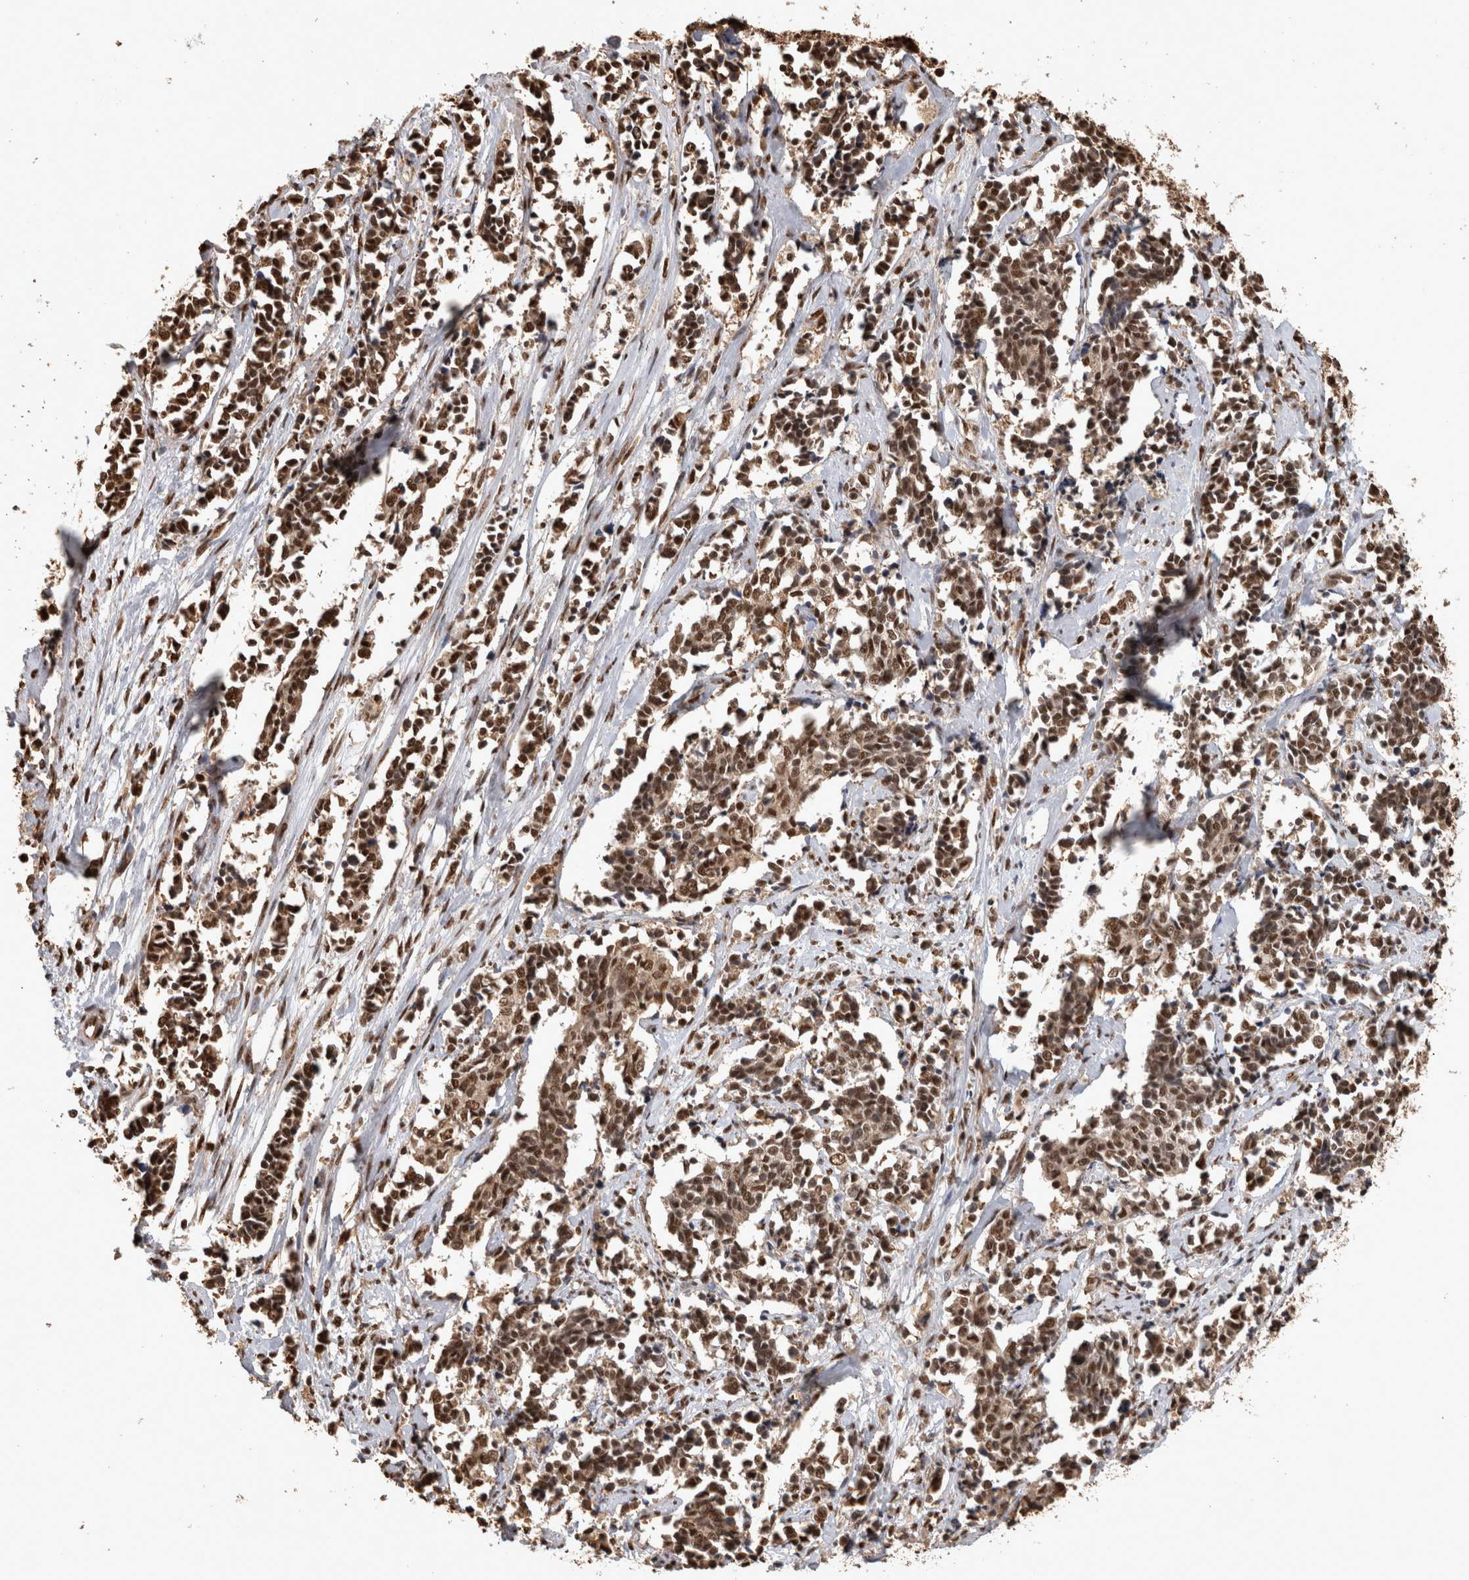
{"staining": {"intensity": "strong", "quantity": ">75%", "location": "nuclear"}, "tissue": "cervical cancer", "cell_type": "Tumor cells", "image_type": "cancer", "snomed": [{"axis": "morphology", "description": "Squamous cell carcinoma, NOS"}, {"axis": "topography", "description": "Cervix"}], "caption": "Strong nuclear staining for a protein is seen in about >75% of tumor cells of squamous cell carcinoma (cervical) using immunohistochemistry (IHC).", "gene": "RAD50", "patient": {"sex": "female", "age": 35}}